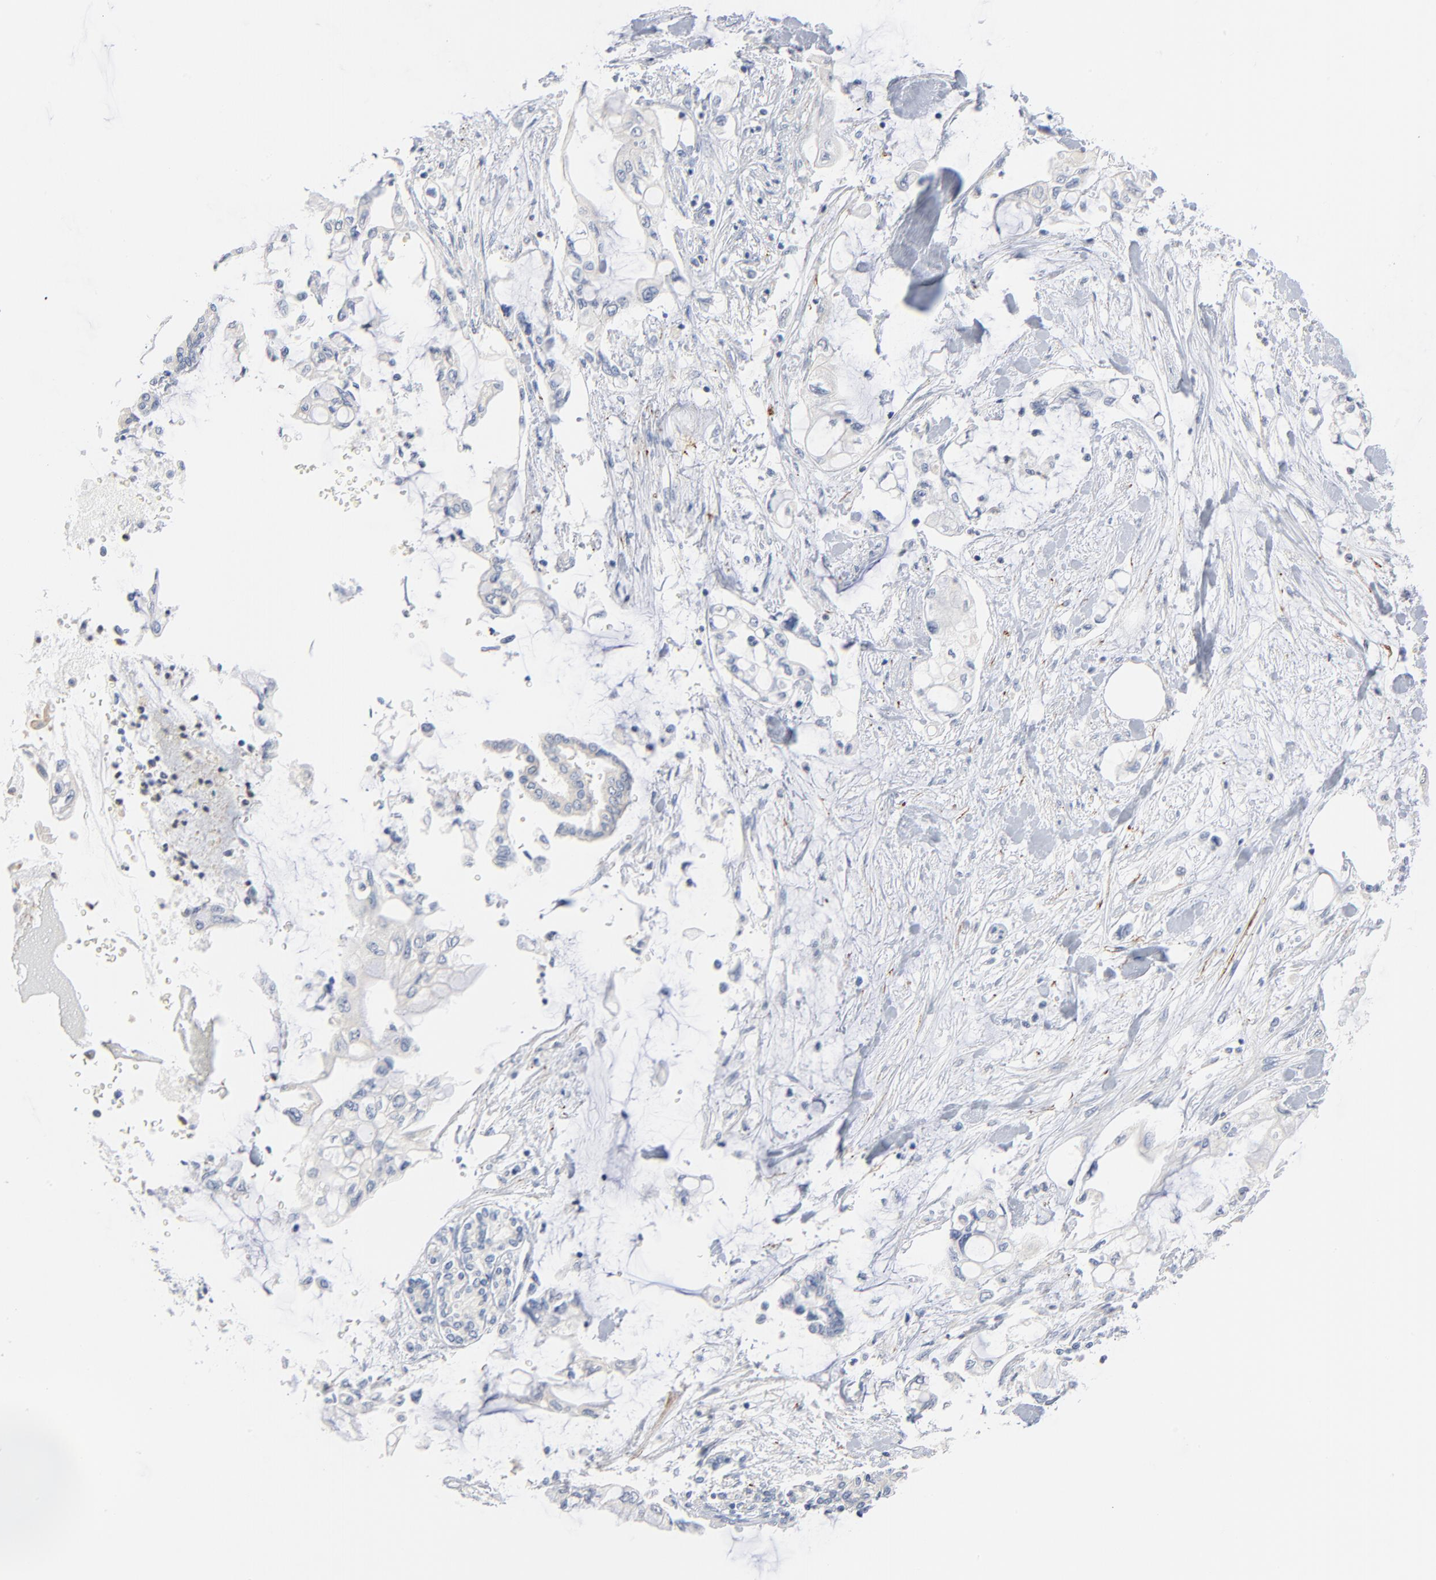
{"staining": {"intensity": "negative", "quantity": "none", "location": "none"}, "tissue": "pancreatic cancer", "cell_type": "Tumor cells", "image_type": "cancer", "snomed": [{"axis": "morphology", "description": "Adenocarcinoma, NOS"}, {"axis": "topography", "description": "Pancreas"}], "caption": "DAB (3,3'-diaminobenzidine) immunohistochemical staining of pancreatic cancer exhibits no significant positivity in tumor cells.", "gene": "IFT43", "patient": {"sex": "female", "age": 70}}